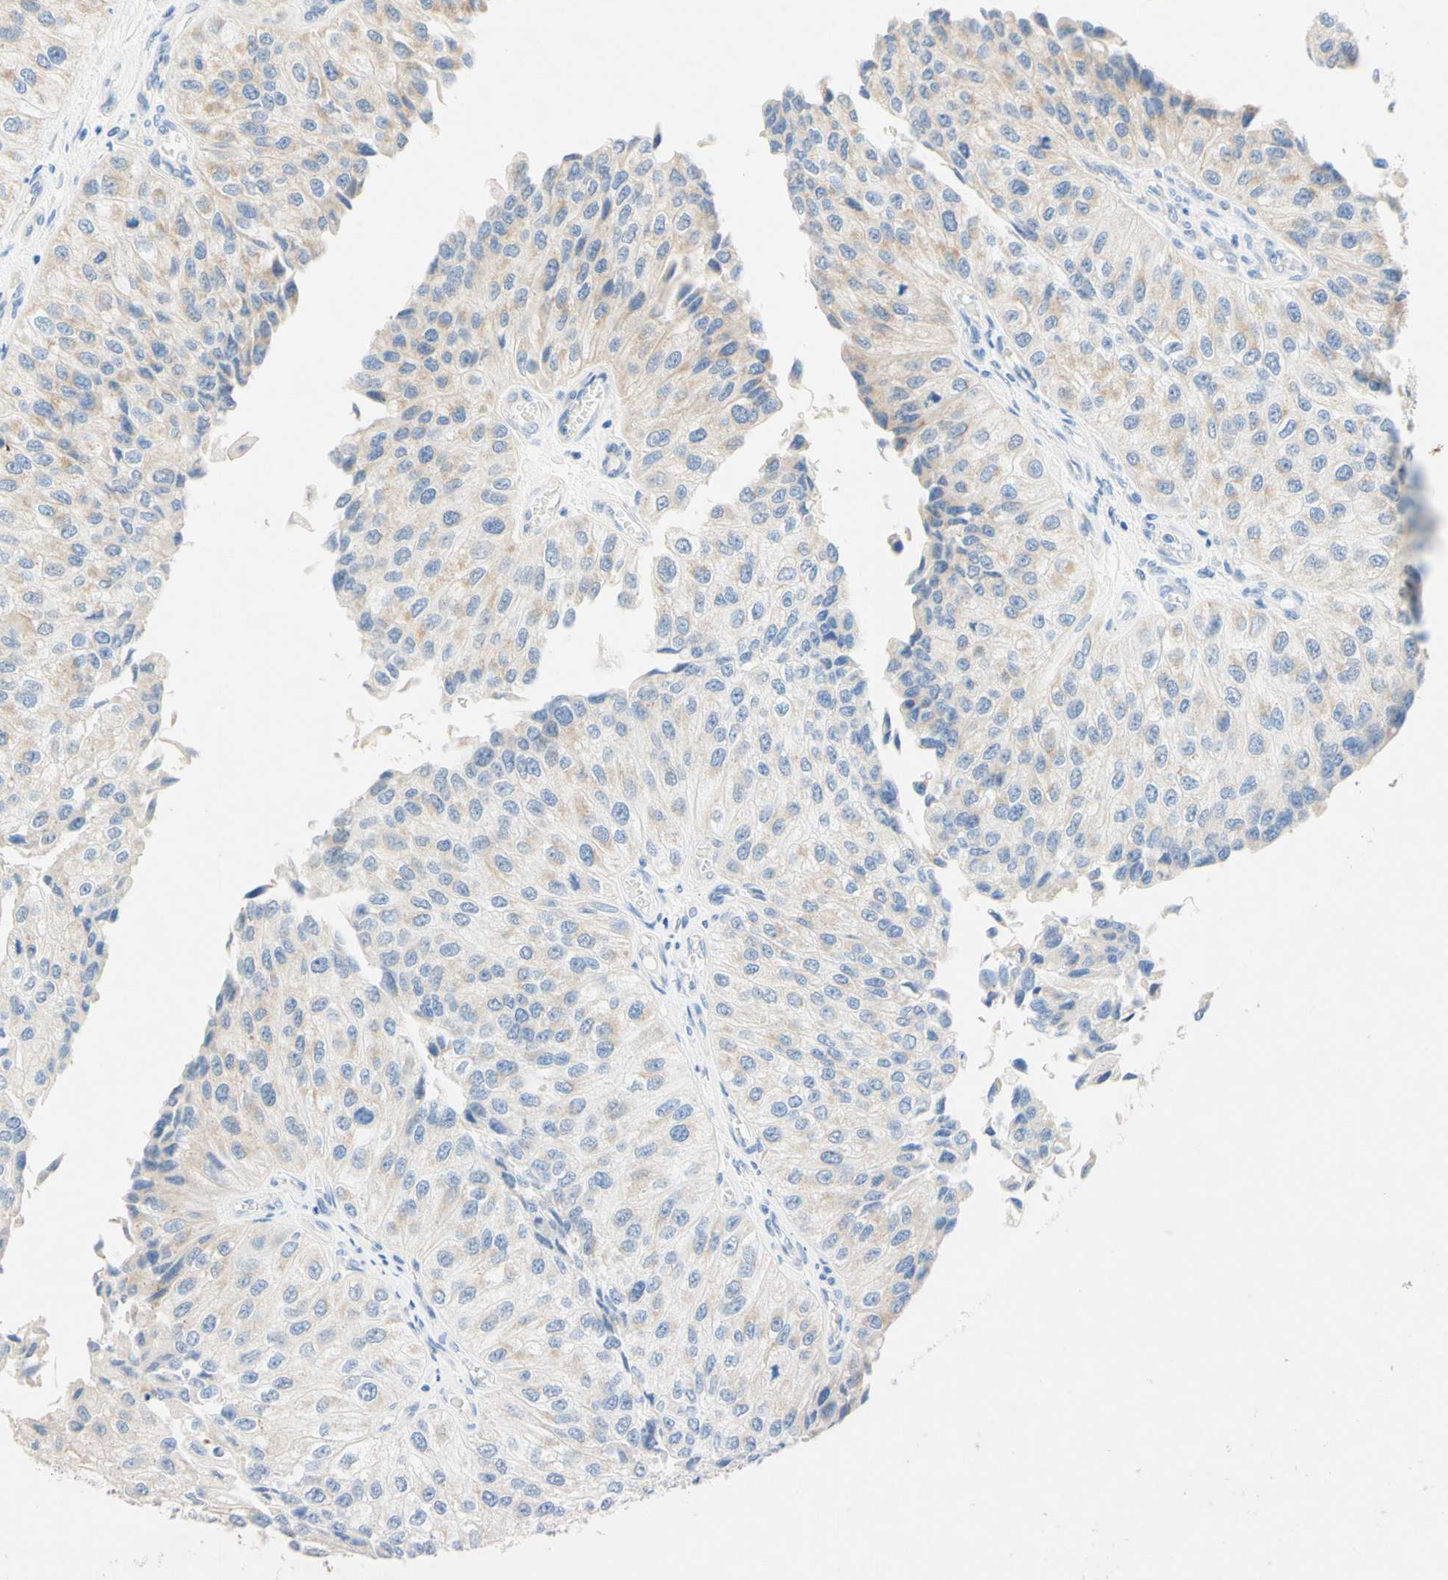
{"staining": {"intensity": "weak", "quantity": "25%-75%", "location": "cytoplasmic/membranous"}, "tissue": "urothelial cancer", "cell_type": "Tumor cells", "image_type": "cancer", "snomed": [{"axis": "morphology", "description": "Urothelial carcinoma, High grade"}, {"axis": "topography", "description": "Kidney"}, {"axis": "topography", "description": "Urinary bladder"}], "caption": "This micrograph displays immunohistochemistry (IHC) staining of urothelial cancer, with low weak cytoplasmic/membranous staining in about 25%-75% of tumor cells.", "gene": "SLC46A1", "patient": {"sex": "male", "age": 77}}